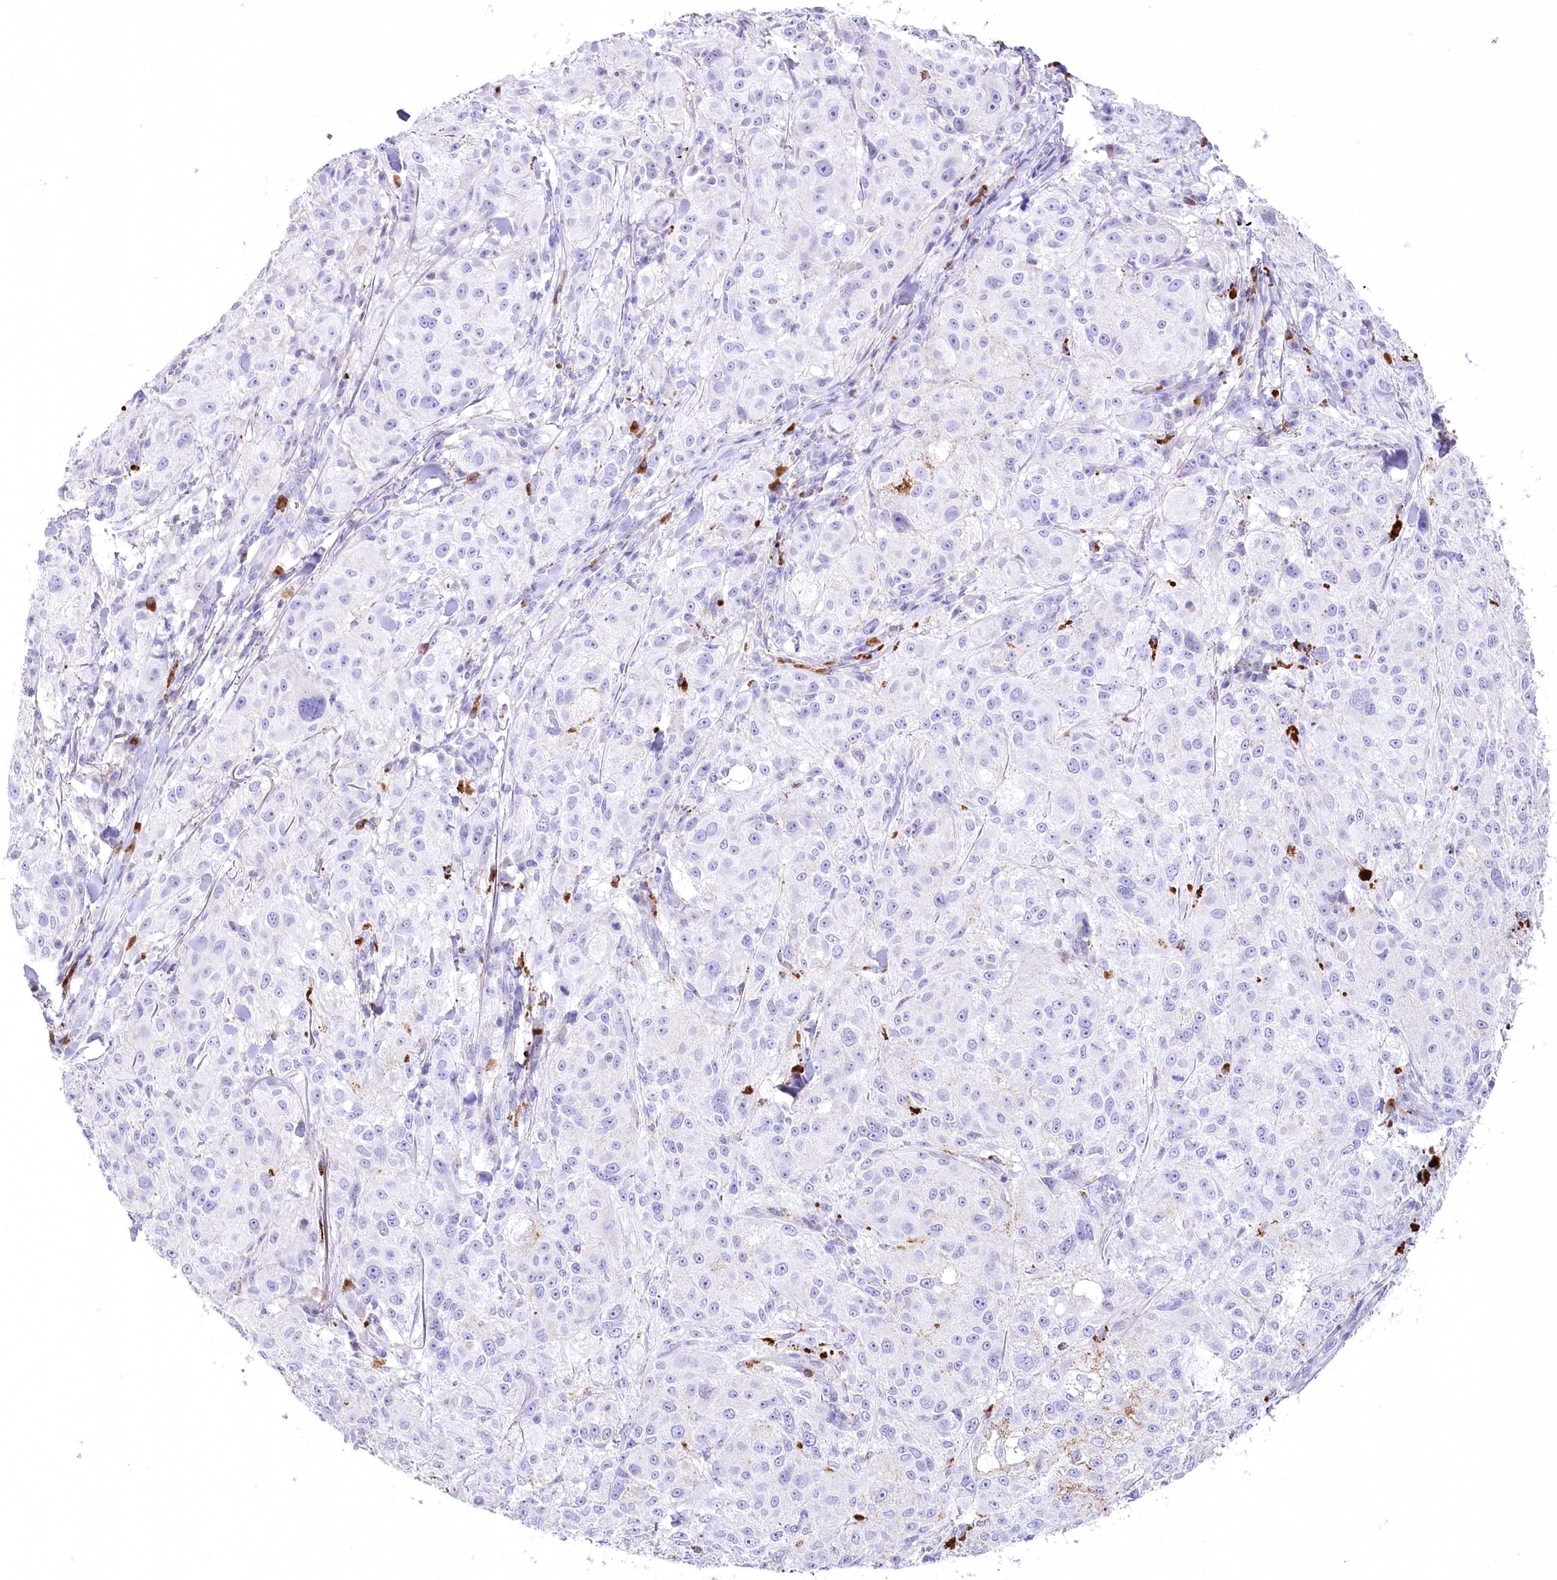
{"staining": {"intensity": "negative", "quantity": "none", "location": "none"}, "tissue": "melanoma", "cell_type": "Tumor cells", "image_type": "cancer", "snomed": [{"axis": "morphology", "description": "Necrosis, NOS"}, {"axis": "morphology", "description": "Malignant melanoma, NOS"}, {"axis": "topography", "description": "Skin"}], "caption": "The image exhibits no significant expression in tumor cells of malignant melanoma.", "gene": "MYOZ1", "patient": {"sex": "female", "age": 87}}